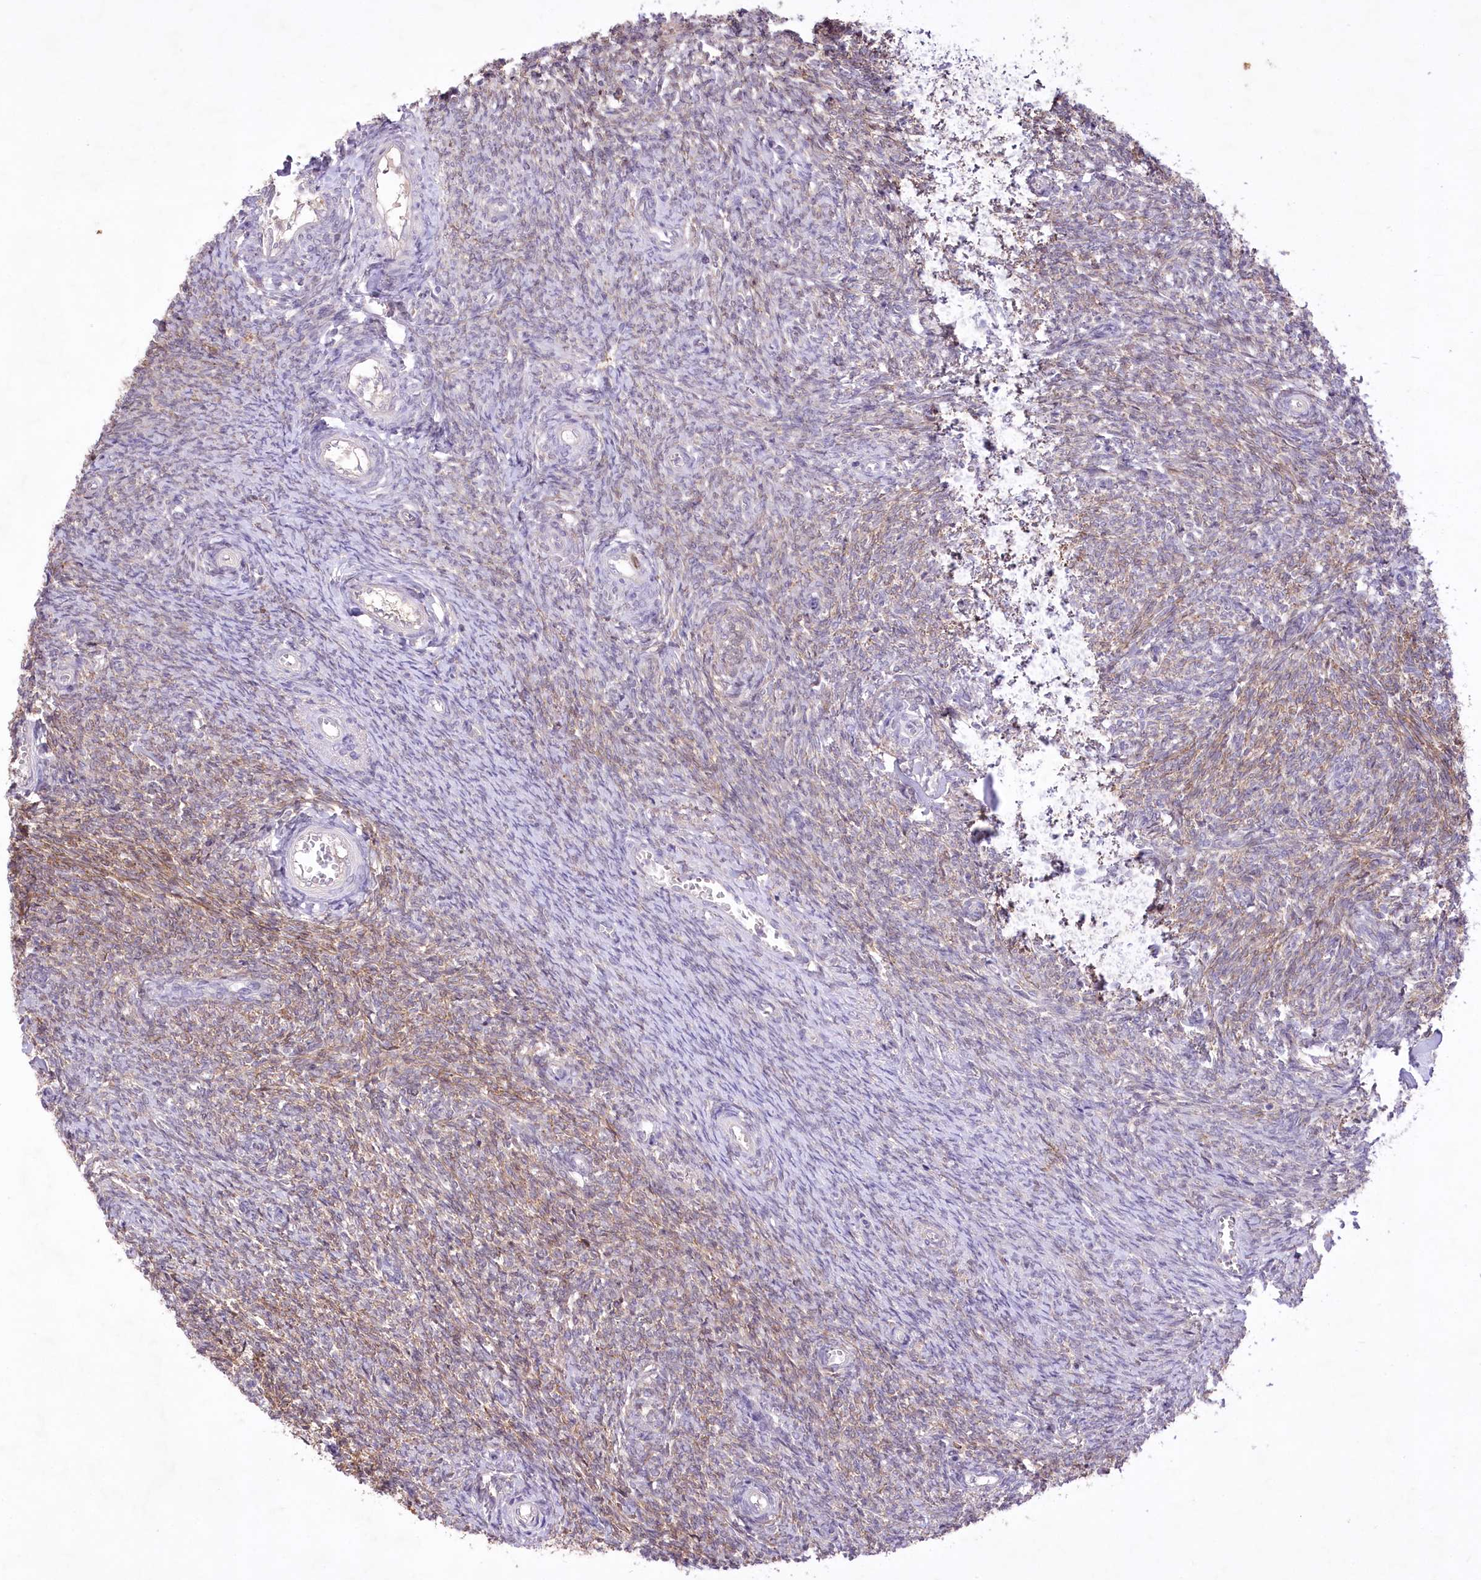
{"staining": {"intensity": "moderate", "quantity": "<25%", "location": "cytoplasmic/membranous"}, "tissue": "ovary", "cell_type": "Ovarian stroma cells", "image_type": "normal", "snomed": [{"axis": "morphology", "description": "Normal tissue, NOS"}, {"axis": "topography", "description": "Ovary"}], "caption": "Human ovary stained for a protein (brown) shows moderate cytoplasmic/membranous positive expression in approximately <25% of ovarian stroma cells.", "gene": "ENPP1", "patient": {"sex": "female", "age": 44}}